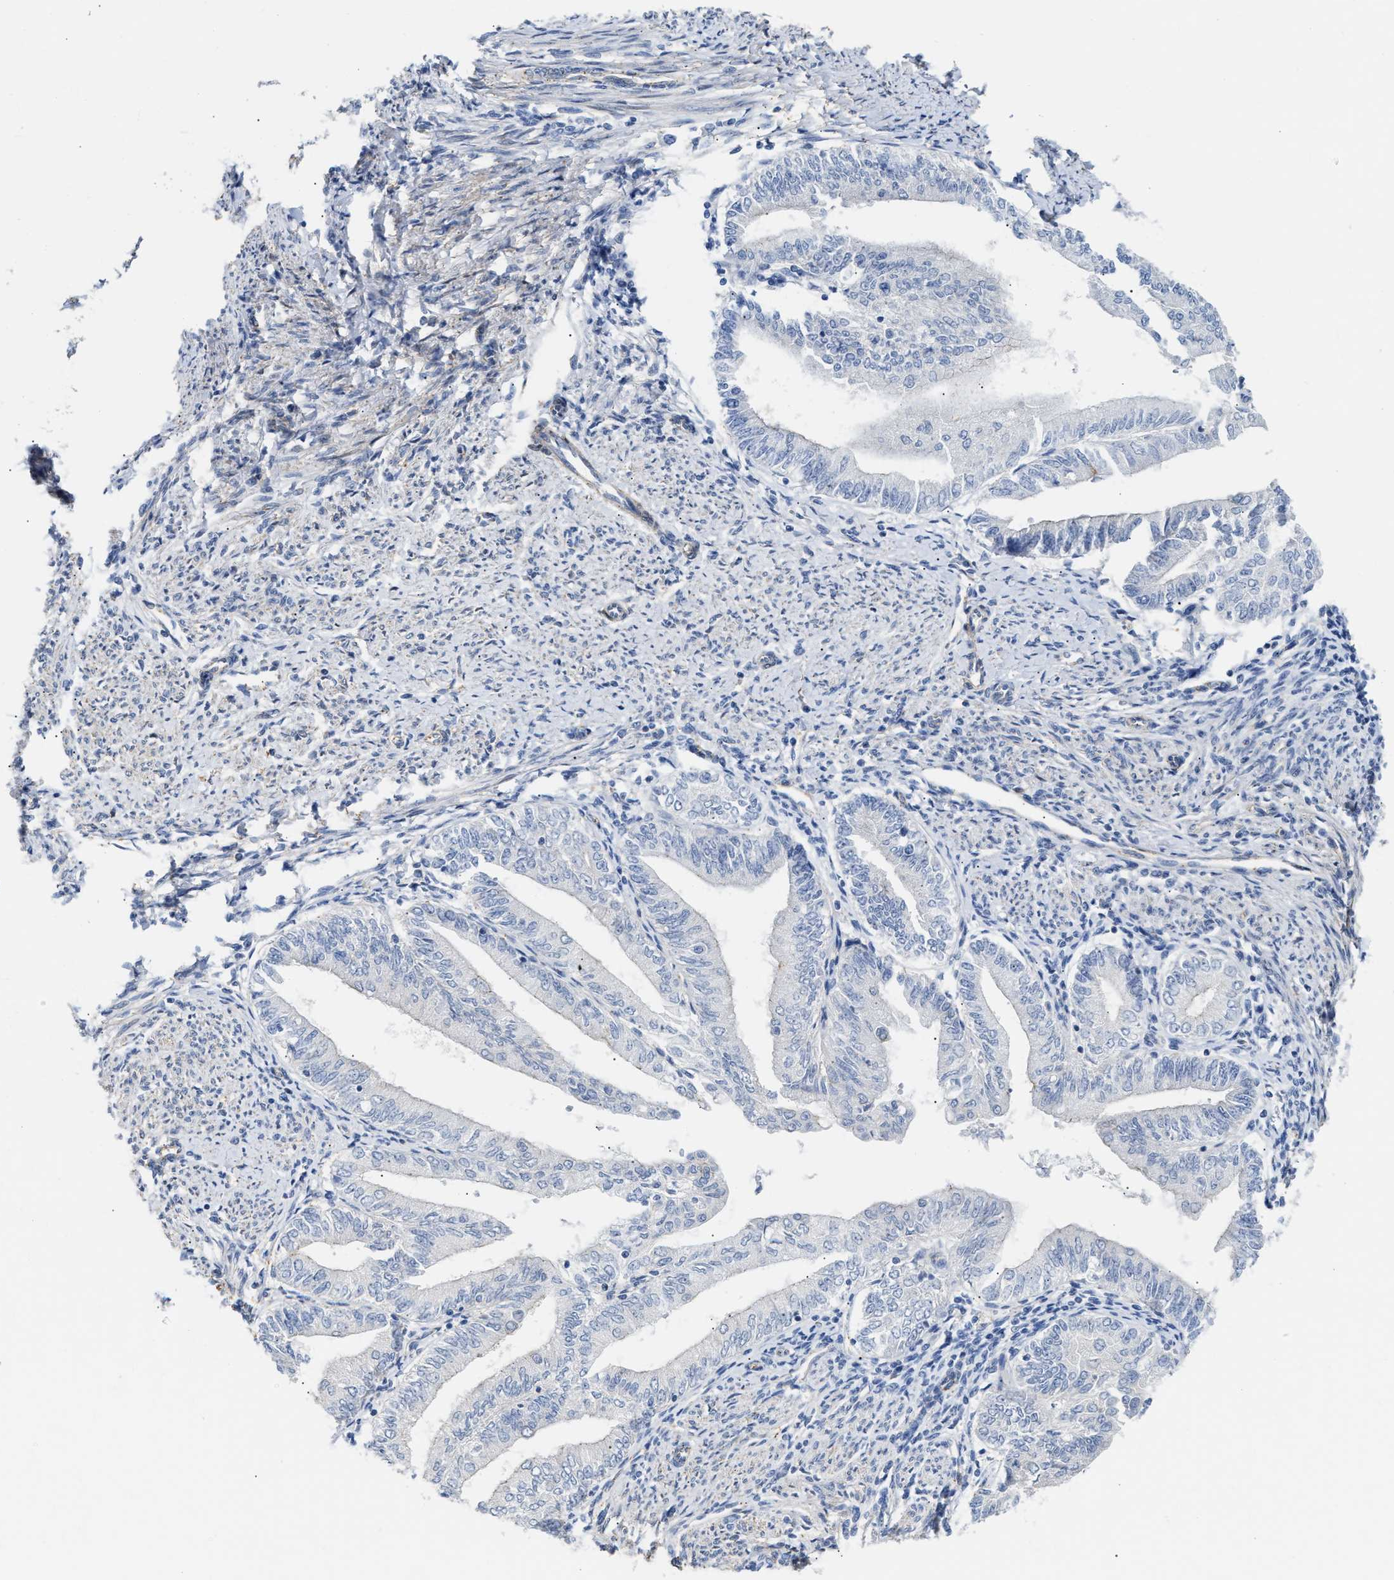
{"staining": {"intensity": "negative", "quantity": "none", "location": "none"}, "tissue": "endometrial cancer", "cell_type": "Tumor cells", "image_type": "cancer", "snomed": [{"axis": "morphology", "description": "Adenocarcinoma, NOS"}, {"axis": "topography", "description": "Endometrium"}], "caption": "The image exhibits no staining of tumor cells in adenocarcinoma (endometrial).", "gene": "FHL1", "patient": {"sex": "female", "age": 66}}